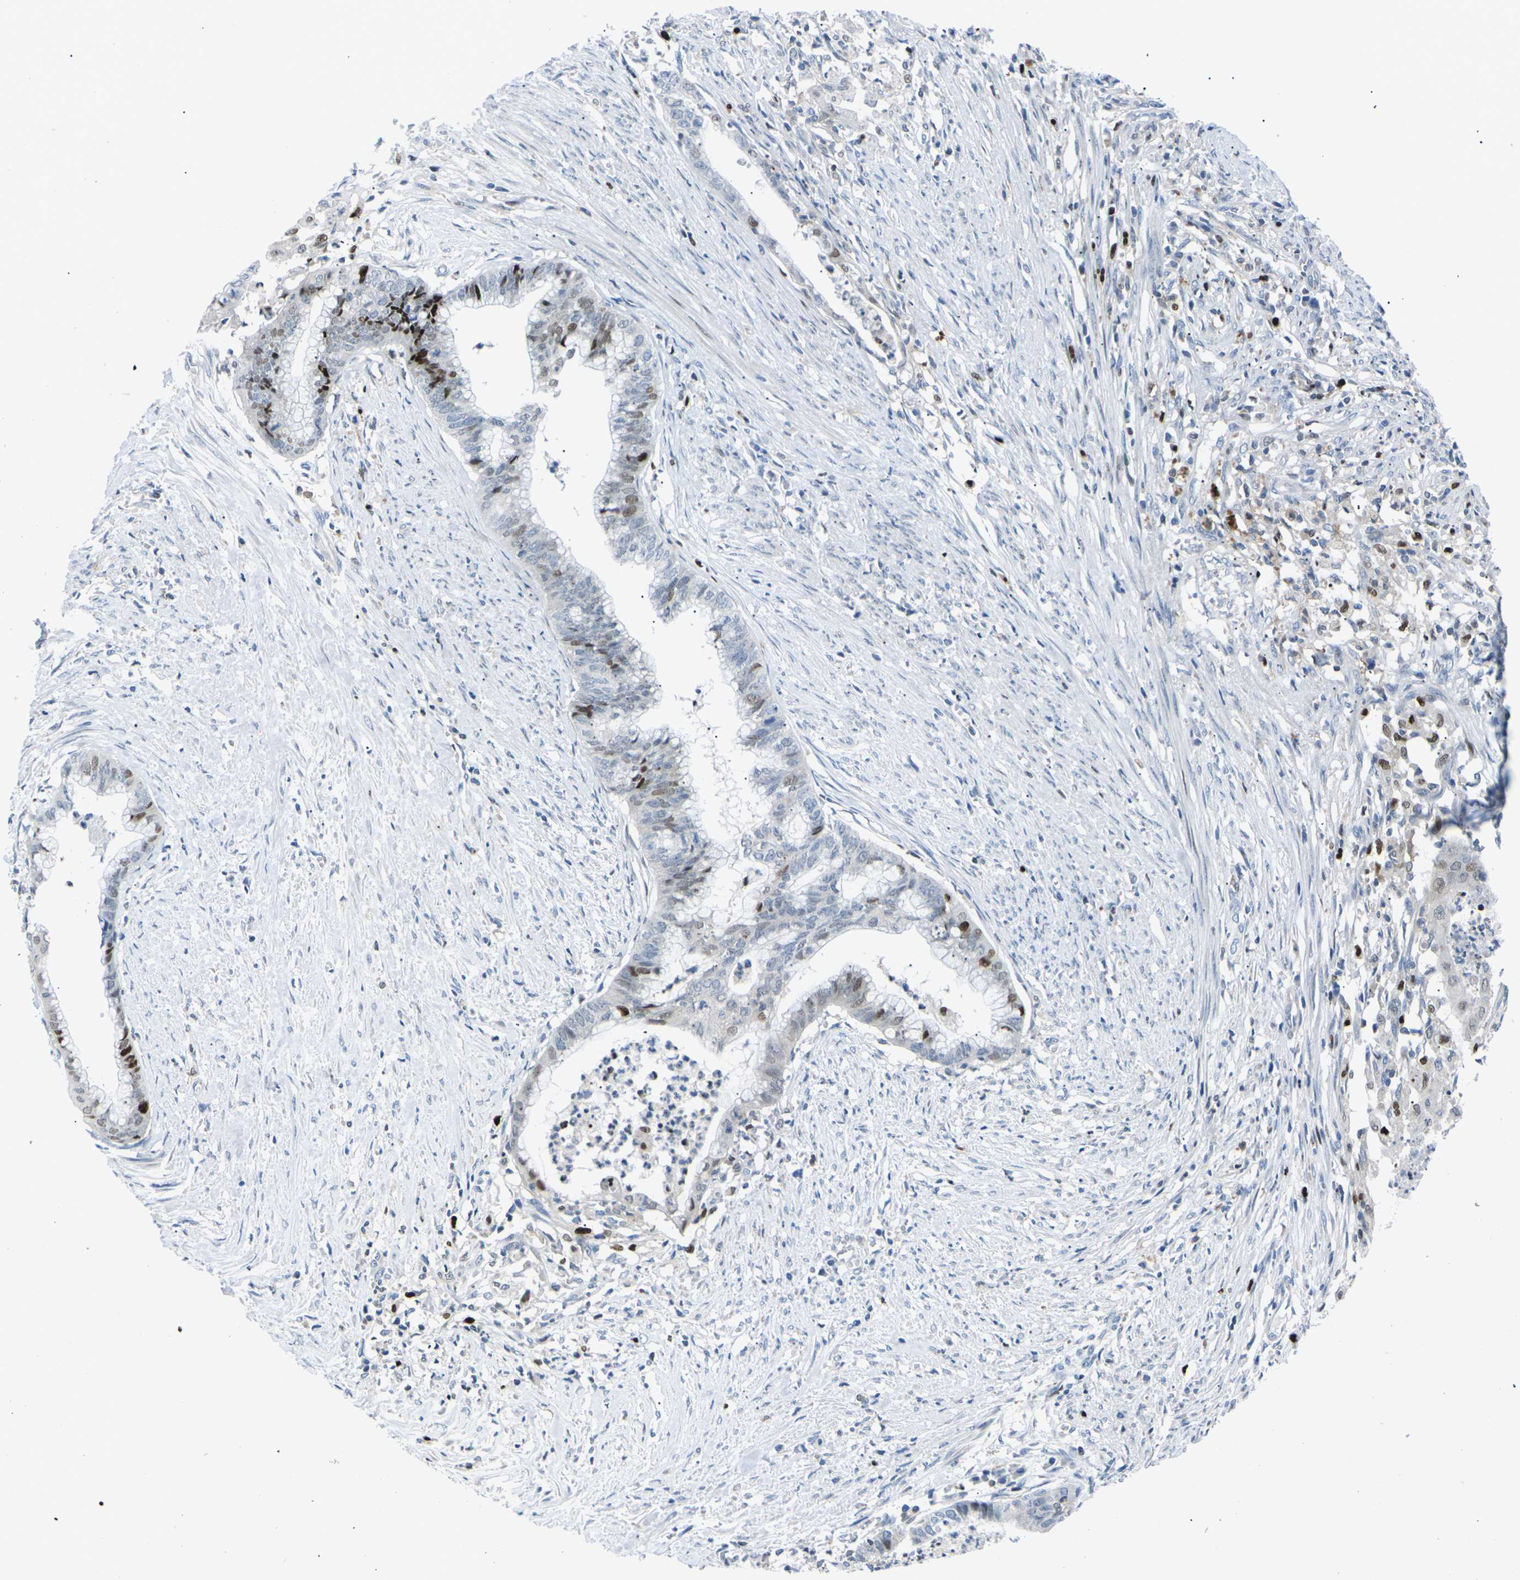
{"staining": {"intensity": "strong", "quantity": "<25%", "location": "nuclear"}, "tissue": "endometrial cancer", "cell_type": "Tumor cells", "image_type": "cancer", "snomed": [{"axis": "morphology", "description": "Necrosis, NOS"}, {"axis": "morphology", "description": "Adenocarcinoma, NOS"}, {"axis": "topography", "description": "Endometrium"}], "caption": "This image reveals immunohistochemistry (IHC) staining of human endometrial cancer, with medium strong nuclear positivity in approximately <25% of tumor cells.", "gene": "RPS6KA3", "patient": {"sex": "female", "age": 79}}